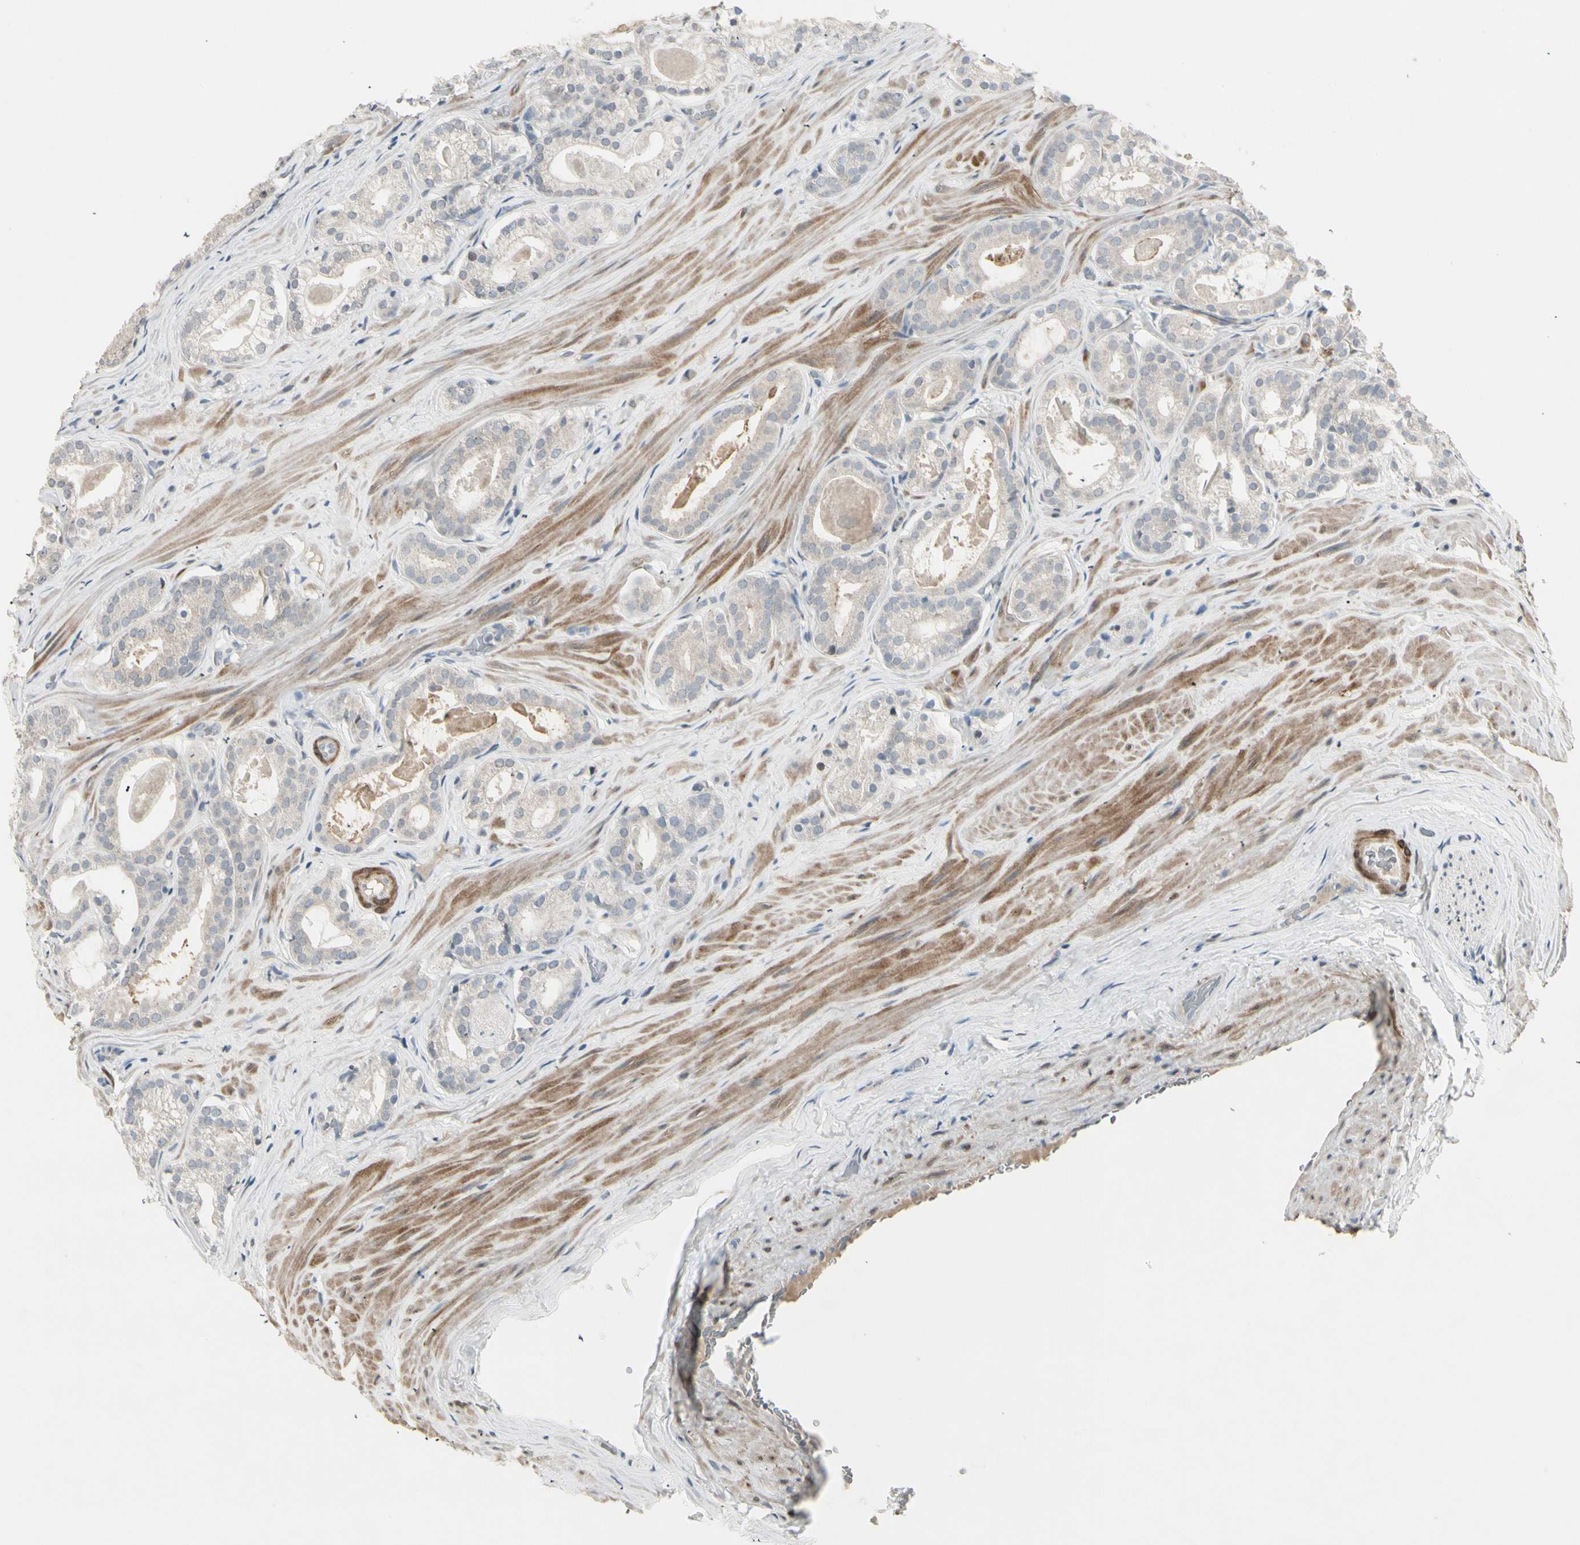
{"staining": {"intensity": "negative", "quantity": "none", "location": "none"}, "tissue": "prostate cancer", "cell_type": "Tumor cells", "image_type": "cancer", "snomed": [{"axis": "morphology", "description": "Adenocarcinoma, Low grade"}, {"axis": "topography", "description": "Prostate"}], "caption": "Immunohistochemistry (IHC) micrograph of prostate low-grade adenocarcinoma stained for a protein (brown), which demonstrates no positivity in tumor cells. (DAB (3,3'-diaminobenzidine) IHC with hematoxylin counter stain).", "gene": "DMPK", "patient": {"sex": "male", "age": 59}}